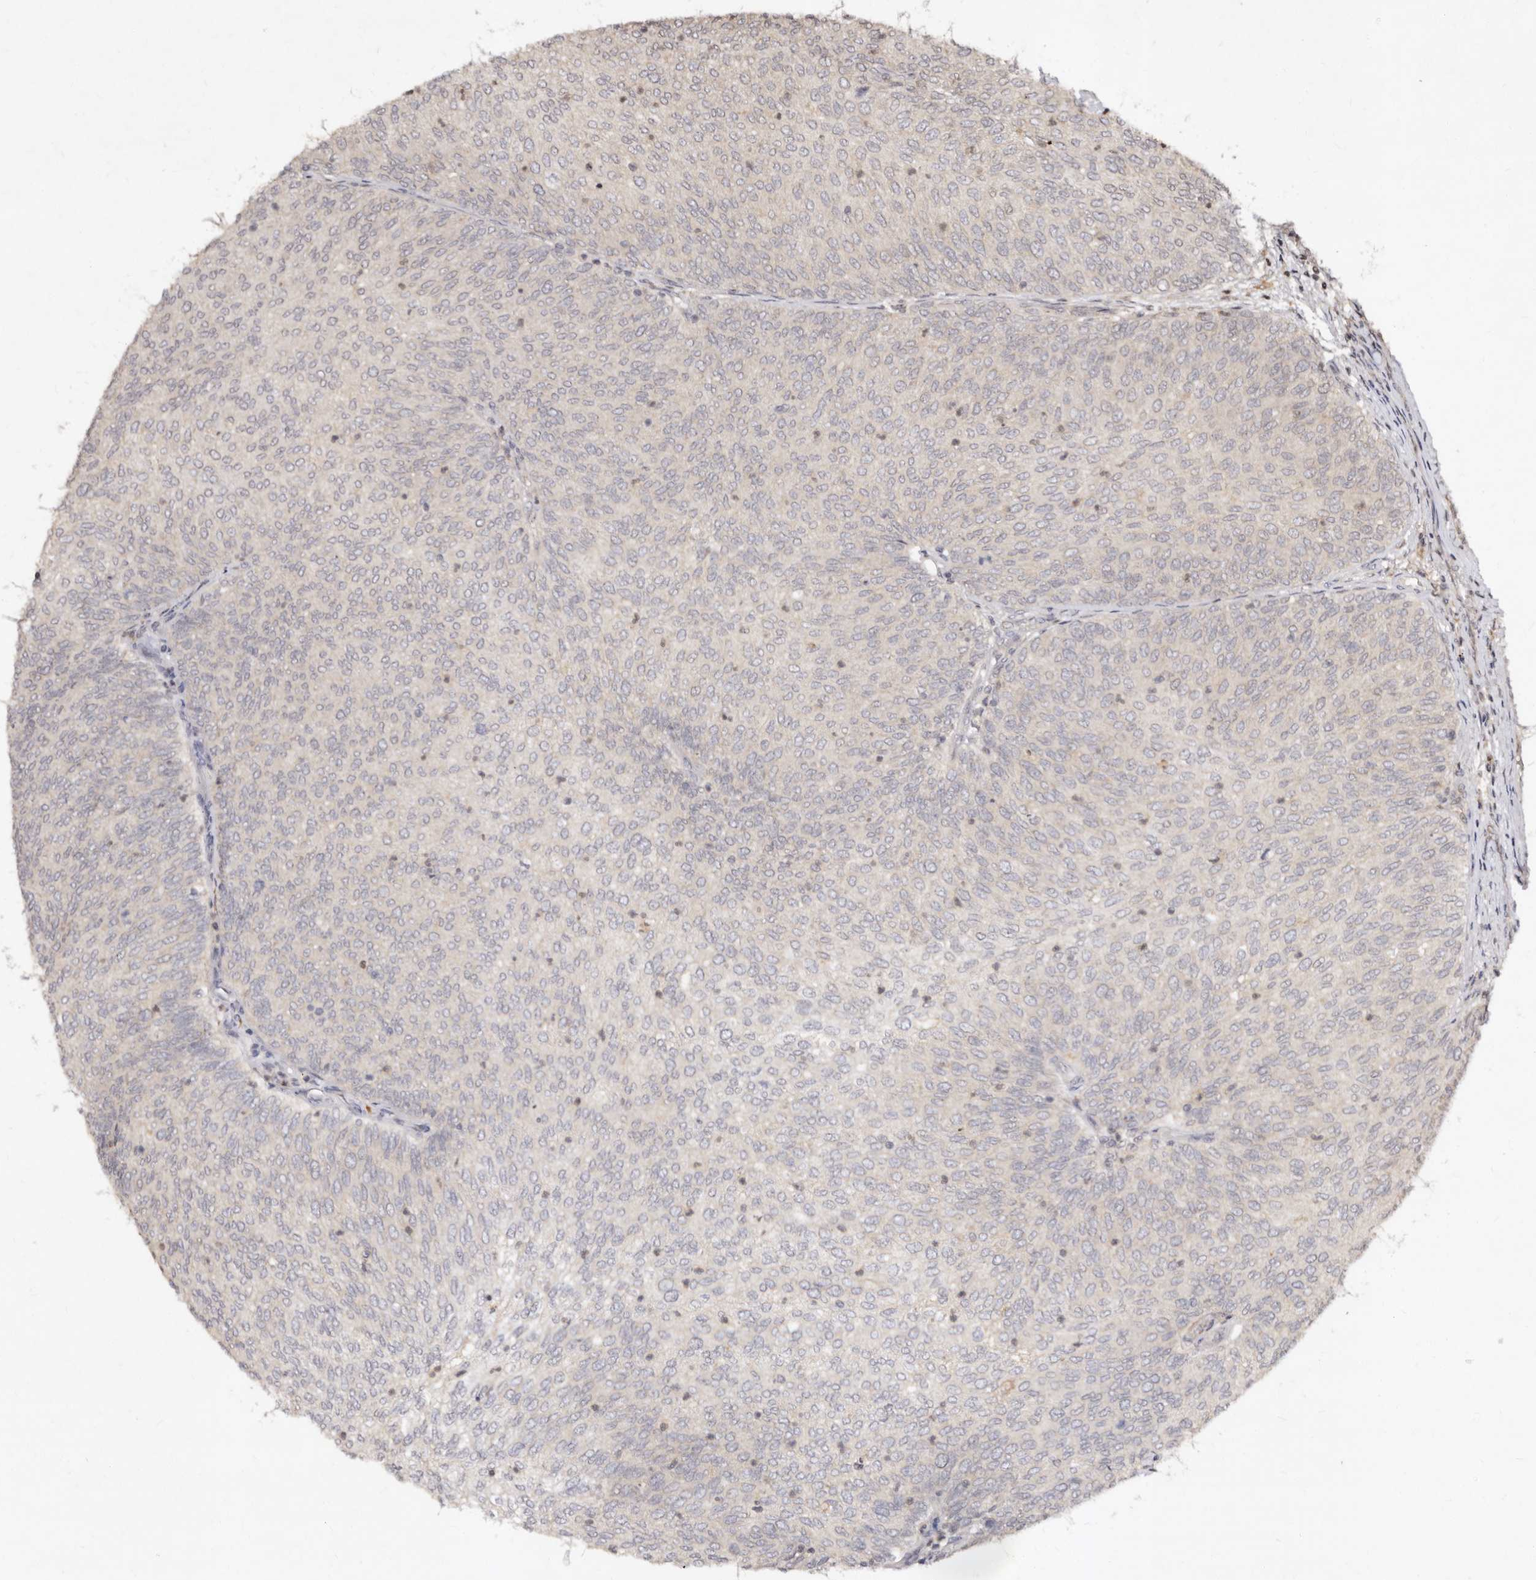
{"staining": {"intensity": "negative", "quantity": "none", "location": "none"}, "tissue": "urothelial cancer", "cell_type": "Tumor cells", "image_type": "cancer", "snomed": [{"axis": "morphology", "description": "Urothelial carcinoma, Low grade"}, {"axis": "topography", "description": "Urinary bladder"}], "caption": "This image is of low-grade urothelial carcinoma stained with immunohistochemistry to label a protein in brown with the nuclei are counter-stained blue. There is no positivity in tumor cells. Brightfield microscopy of immunohistochemistry (IHC) stained with DAB (brown) and hematoxylin (blue), captured at high magnification.", "gene": "LCORL", "patient": {"sex": "female", "age": 79}}